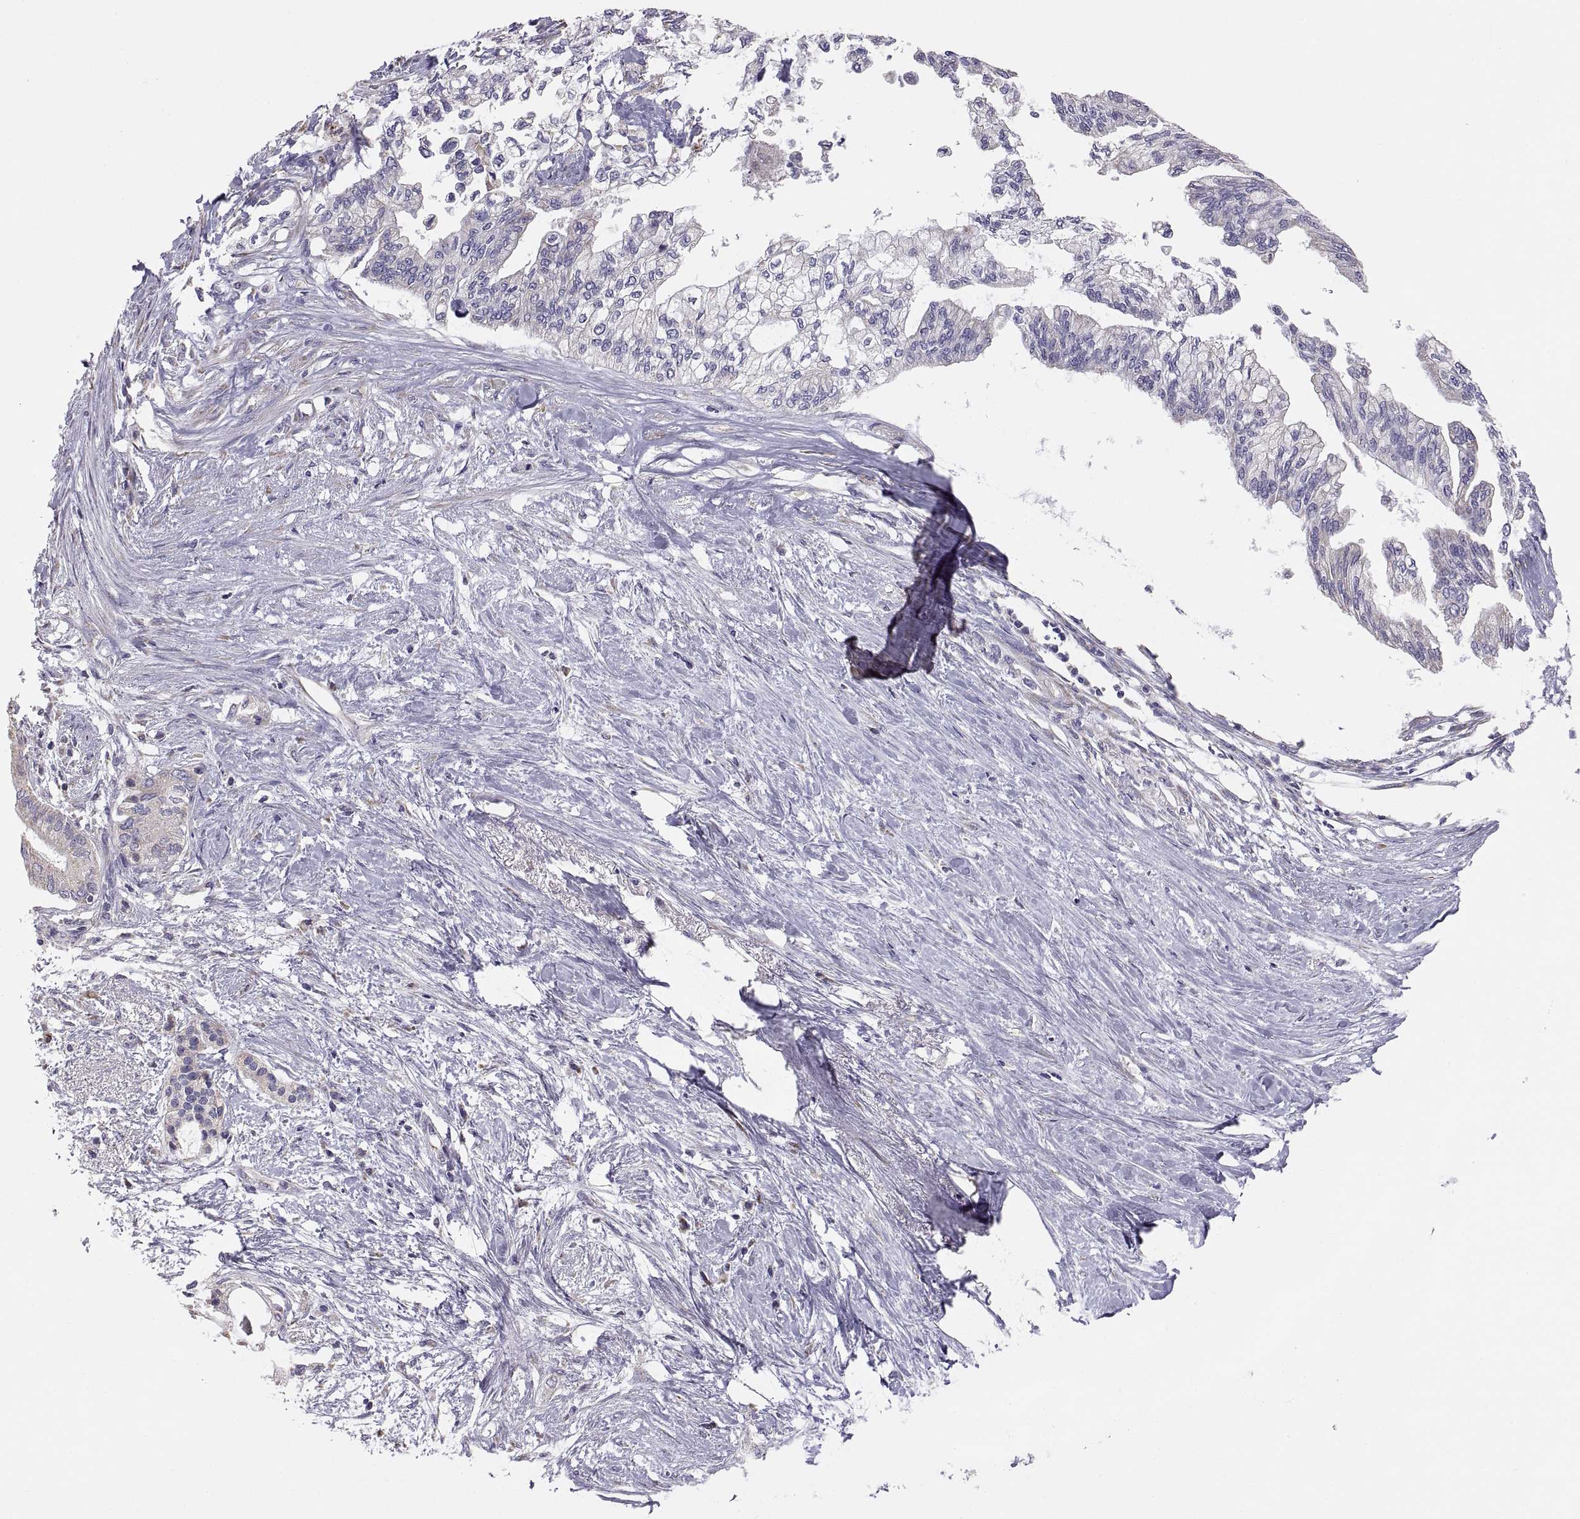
{"staining": {"intensity": "negative", "quantity": "none", "location": "none"}, "tissue": "pancreatic cancer", "cell_type": "Tumor cells", "image_type": "cancer", "snomed": [{"axis": "morphology", "description": "Normal tissue, NOS"}, {"axis": "morphology", "description": "Adenocarcinoma, NOS"}, {"axis": "topography", "description": "Pancreas"}, {"axis": "topography", "description": "Duodenum"}], "caption": "IHC histopathology image of neoplastic tissue: human pancreatic cancer stained with DAB reveals no significant protein staining in tumor cells.", "gene": "TNNC1", "patient": {"sex": "female", "age": 60}}